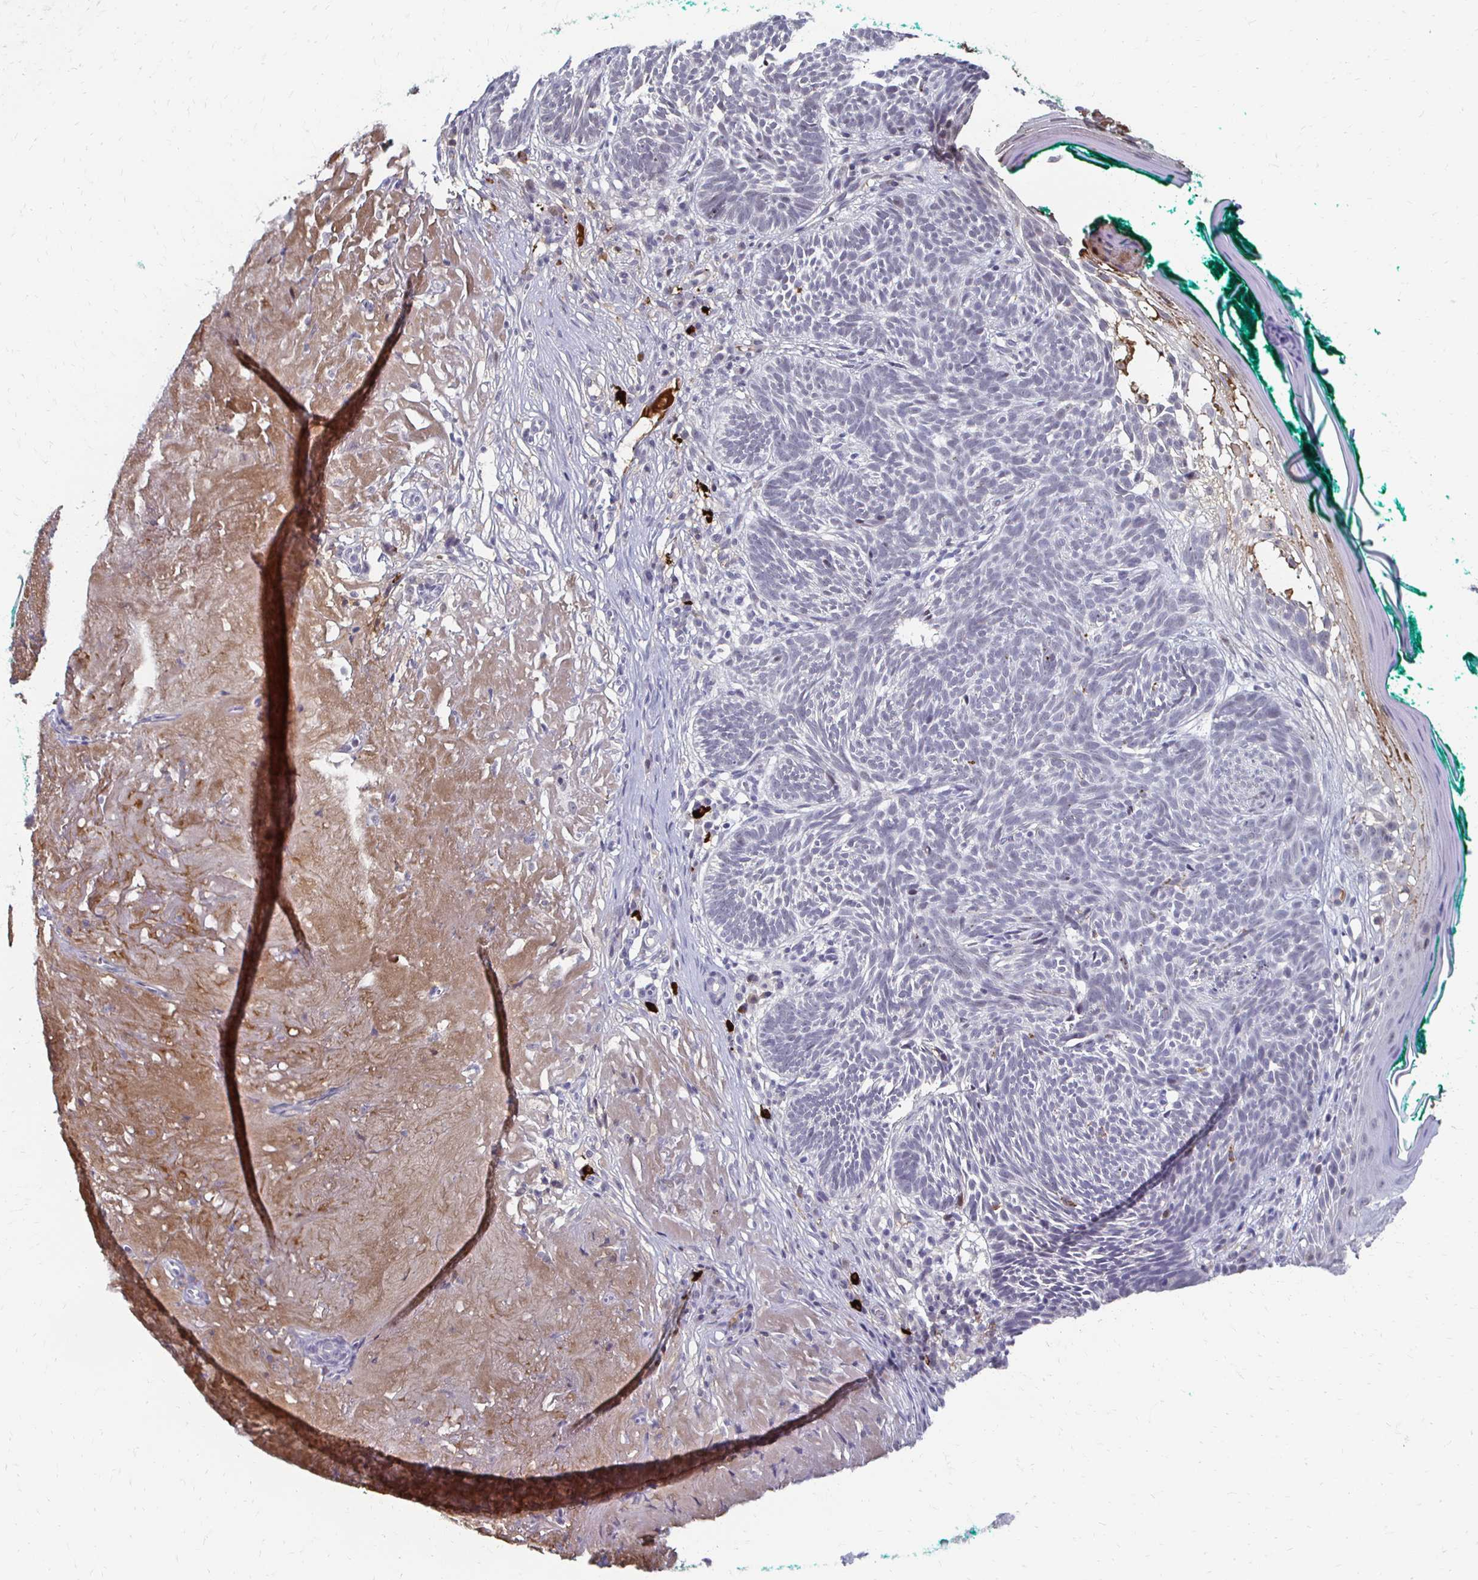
{"staining": {"intensity": "negative", "quantity": "none", "location": "none"}, "tissue": "skin cancer", "cell_type": "Tumor cells", "image_type": "cancer", "snomed": [{"axis": "morphology", "description": "Basal cell carcinoma"}, {"axis": "topography", "description": "Skin"}, {"axis": "topography", "description": "Skin of face"}], "caption": "A high-resolution photomicrograph shows immunohistochemistry (IHC) staining of skin cancer, which displays no significant positivity in tumor cells. (Brightfield microscopy of DAB (3,3'-diaminobenzidine) IHC at high magnification).", "gene": "CXCR2", "patient": {"sex": "female", "age": 80}}